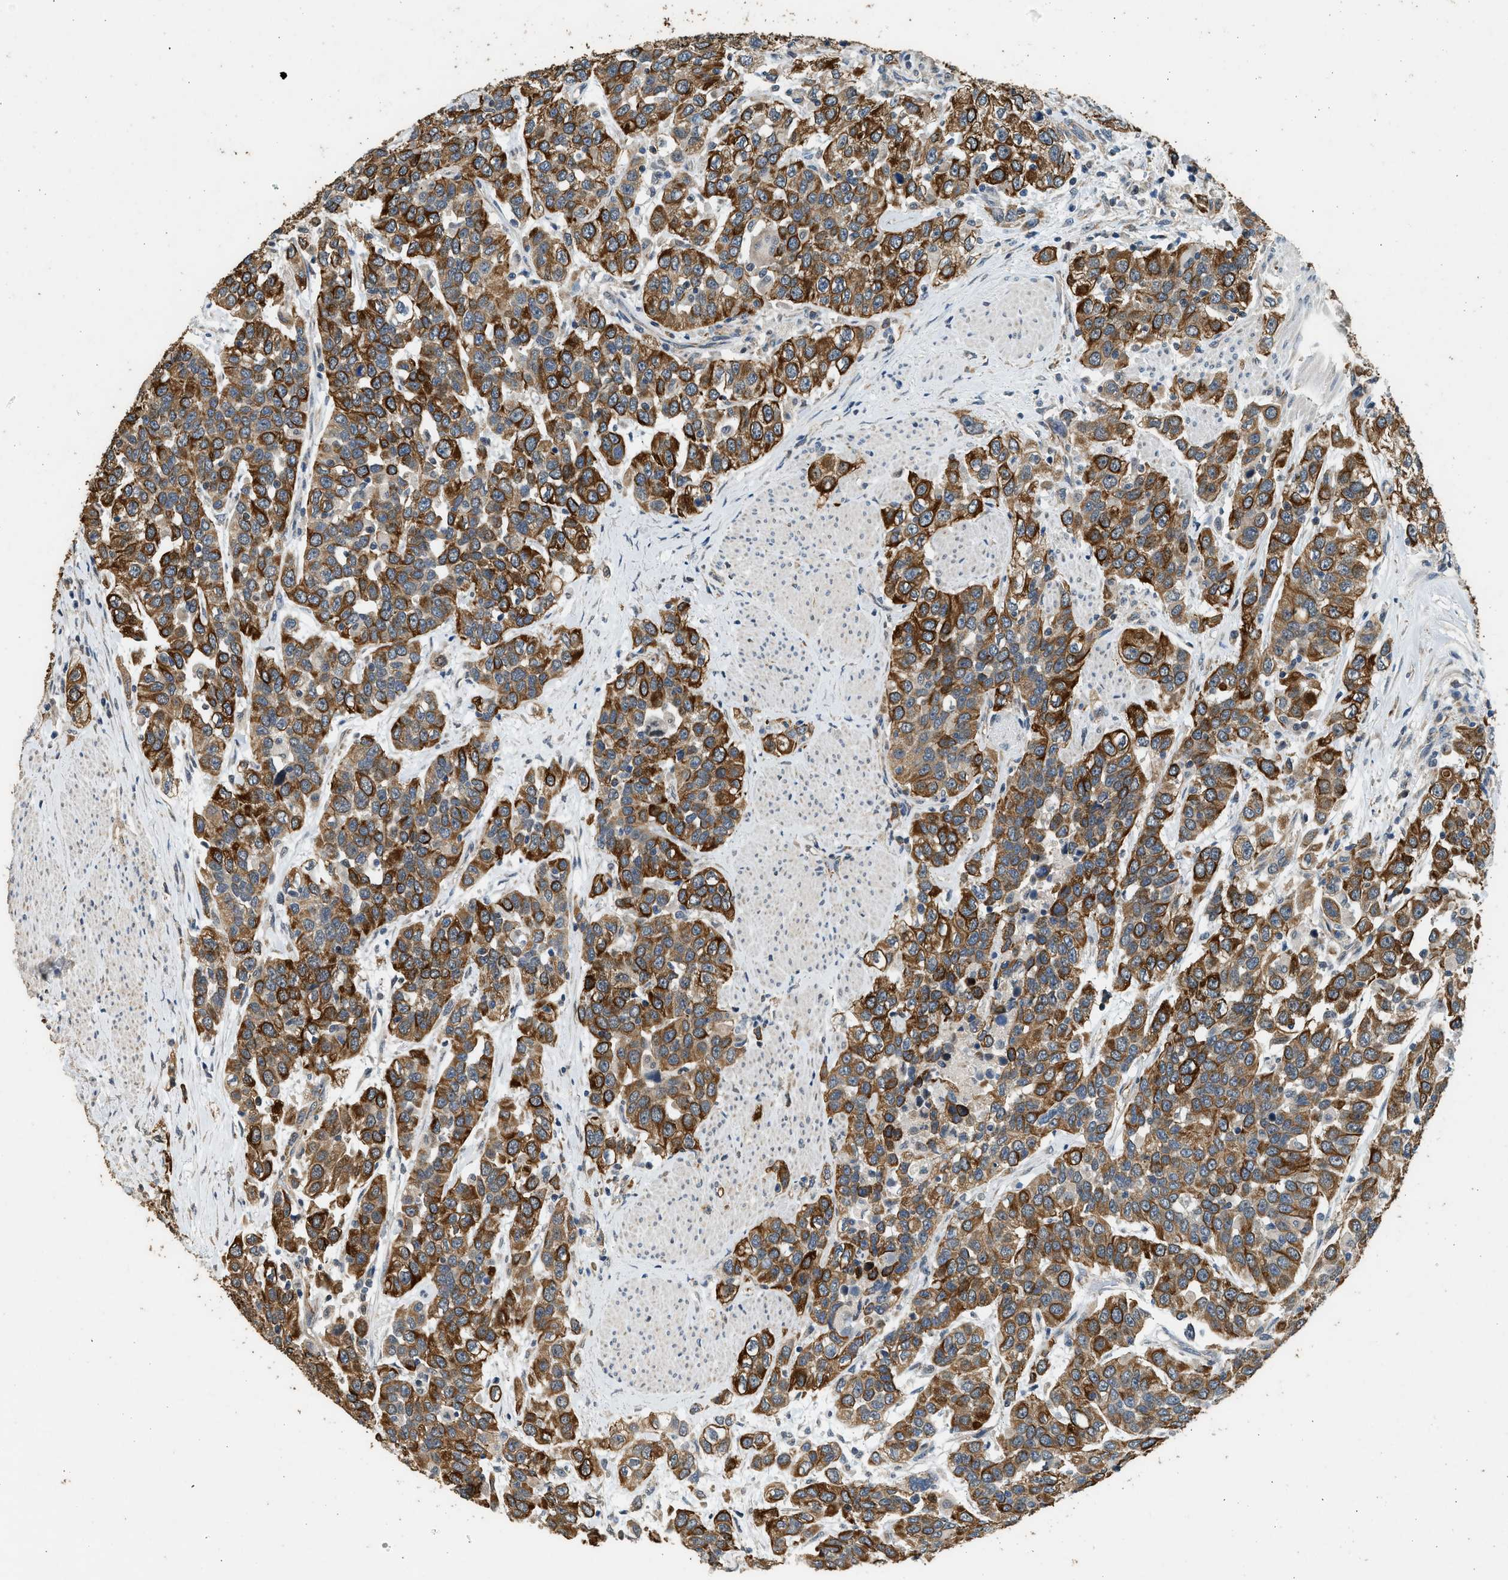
{"staining": {"intensity": "strong", "quantity": ">75%", "location": "cytoplasmic/membranous"}, "tissue": "urothelial cancer", "cell_type": "Tumor cells", "image_type": "cancer", "snomed": [{"axis": "morphology", "description": "Urothelial carcinoma, High grade"}, {"axis": "topography", "description": "Urinary bladder"}], "caption": "Human high-grade urothelial carcinoma stained with a brown dye reveals strong cytoplasmic/membranous positive expression in about >75% of tumor cells.", "gene": "PCLO", "patient": {"sex": "female", "age": 80}}